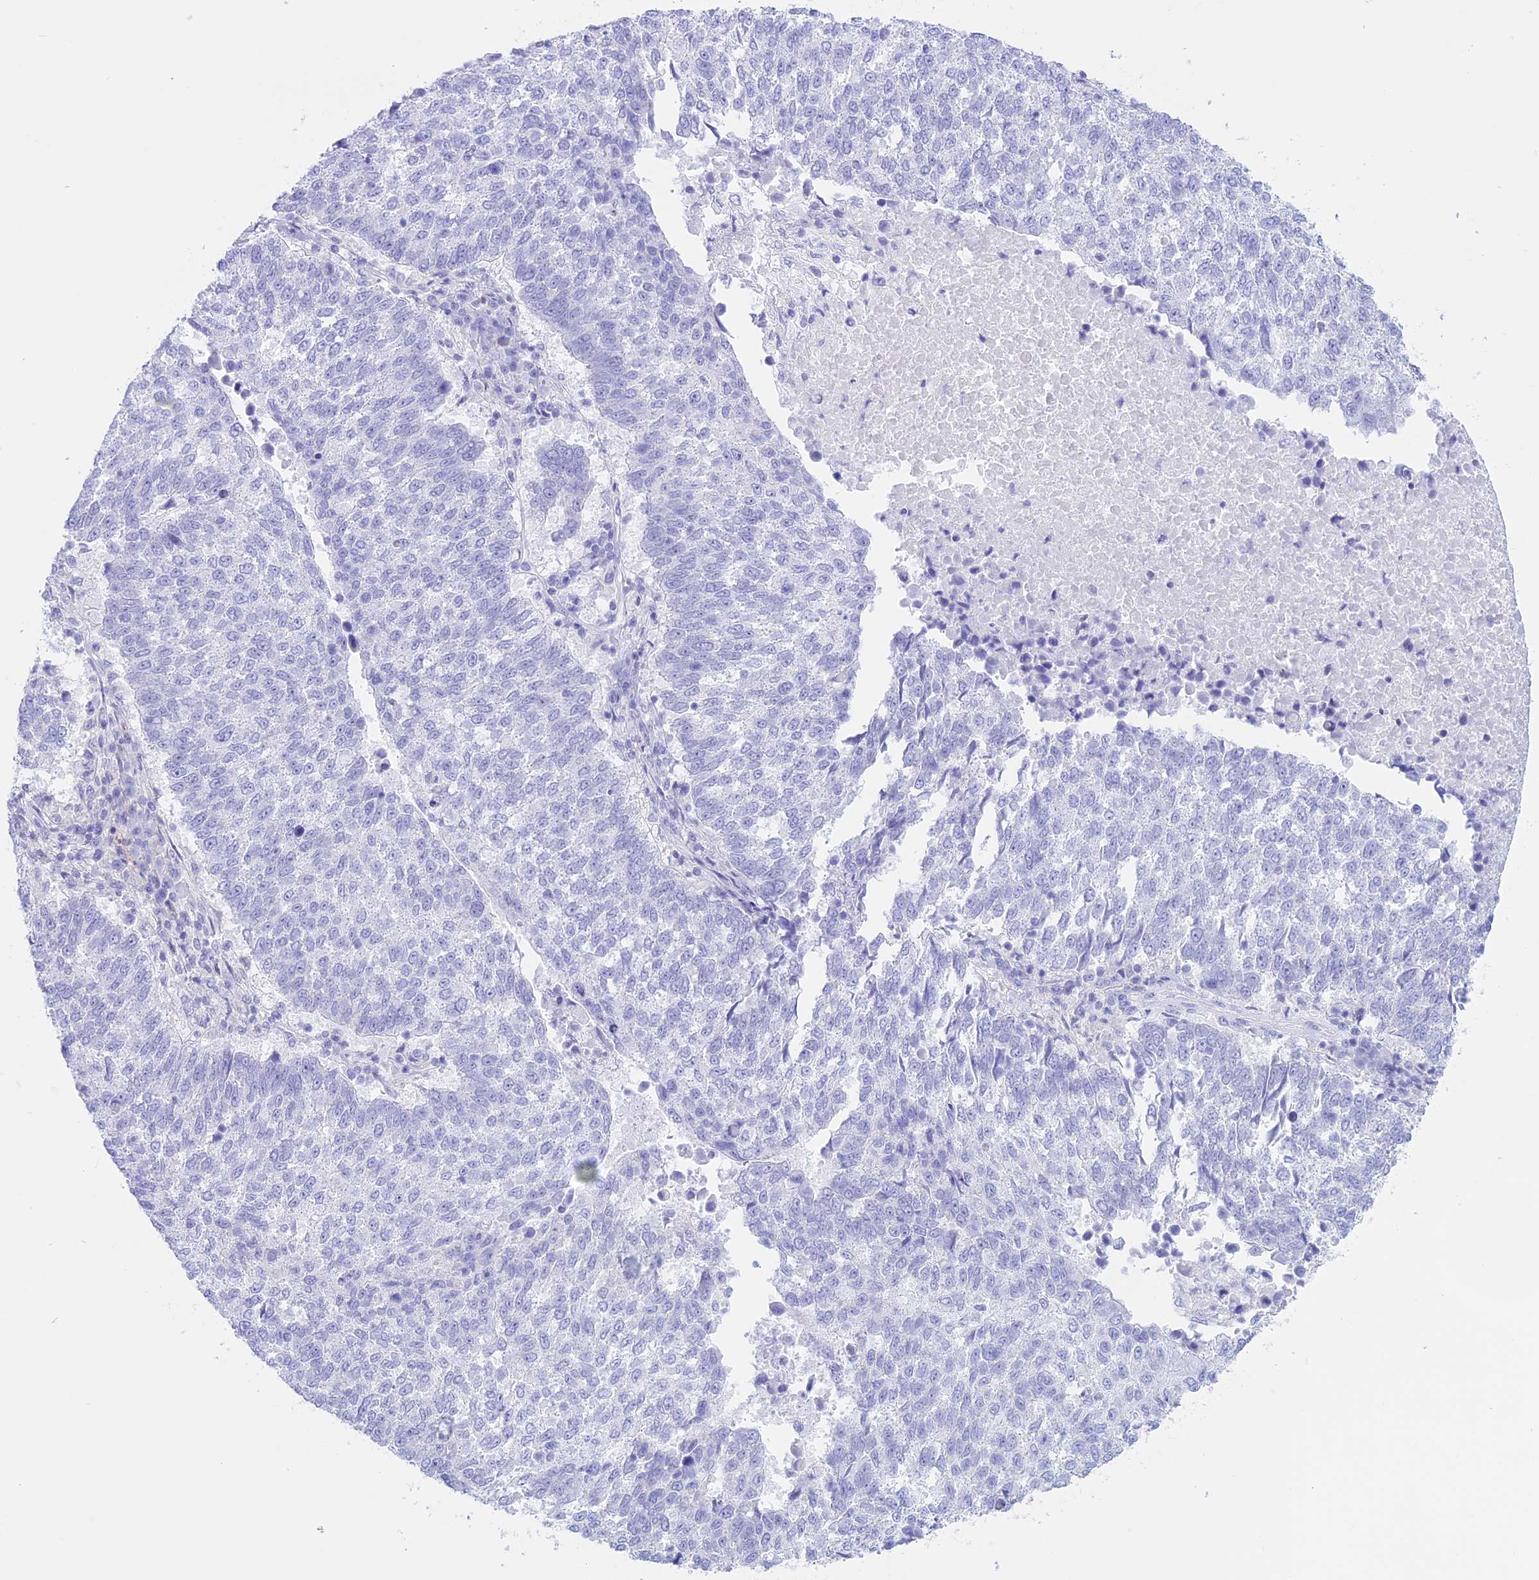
{"staining": {"intensity": "negative", "quantity": "none", "location": "none"}, "tissue": "lung cancer", "cell_type": "Tumor cells", "image_type": "cancer", "snomed": [{"axis": "morphology", "description": "Squamous cell carcinoma, NOS"}, {"axis": "topography", "description": "Lung"}], "caption": "A histopathology image of human lung cancer is negative for staining in tumor cells.", "gene": "RP1", "patient": {"sex": "male", "age": 73}}